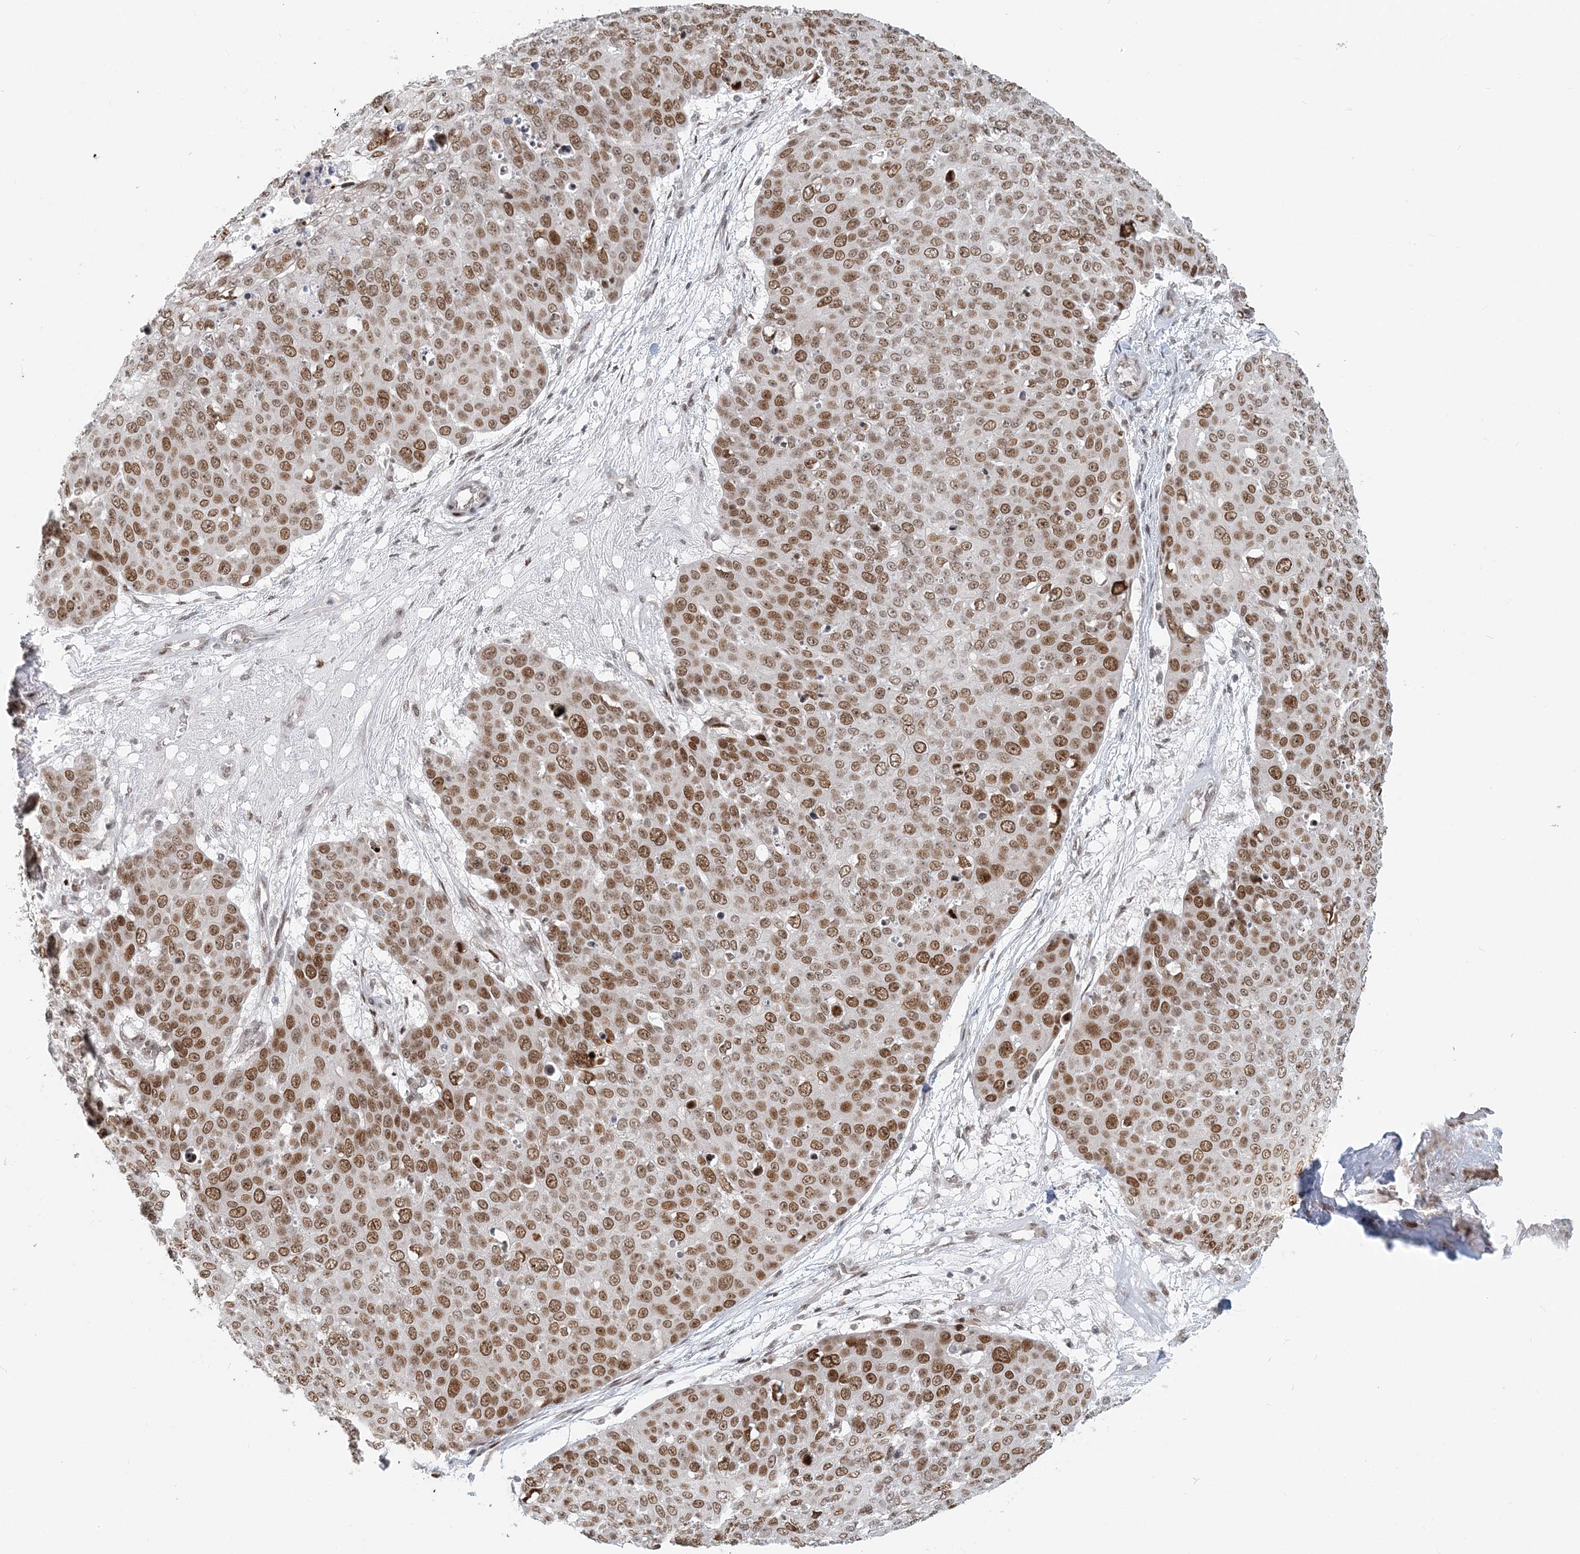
{"staining": {"intensity": "moderate", "quantity": ">75%", "location": "nuclear"}, "tissue": "skin cancer", "cell_type": "Tumor cells", "image_type": "cancer", "snomed": [{"axis": "morphology", "description": "Squamous cell carcinoma, NOS"}, {"axis": "topography", "description": "Skin"}], "caption": "Protein expression analysis of skin squamous cell carcinoma demonstrates moderate nuclear staining in about >75% of tumor cells. (IHC, brightfield microscopy, high magnification).", "gene": "BAZ1B", "patient": {"sex": "male", "age": 71}}